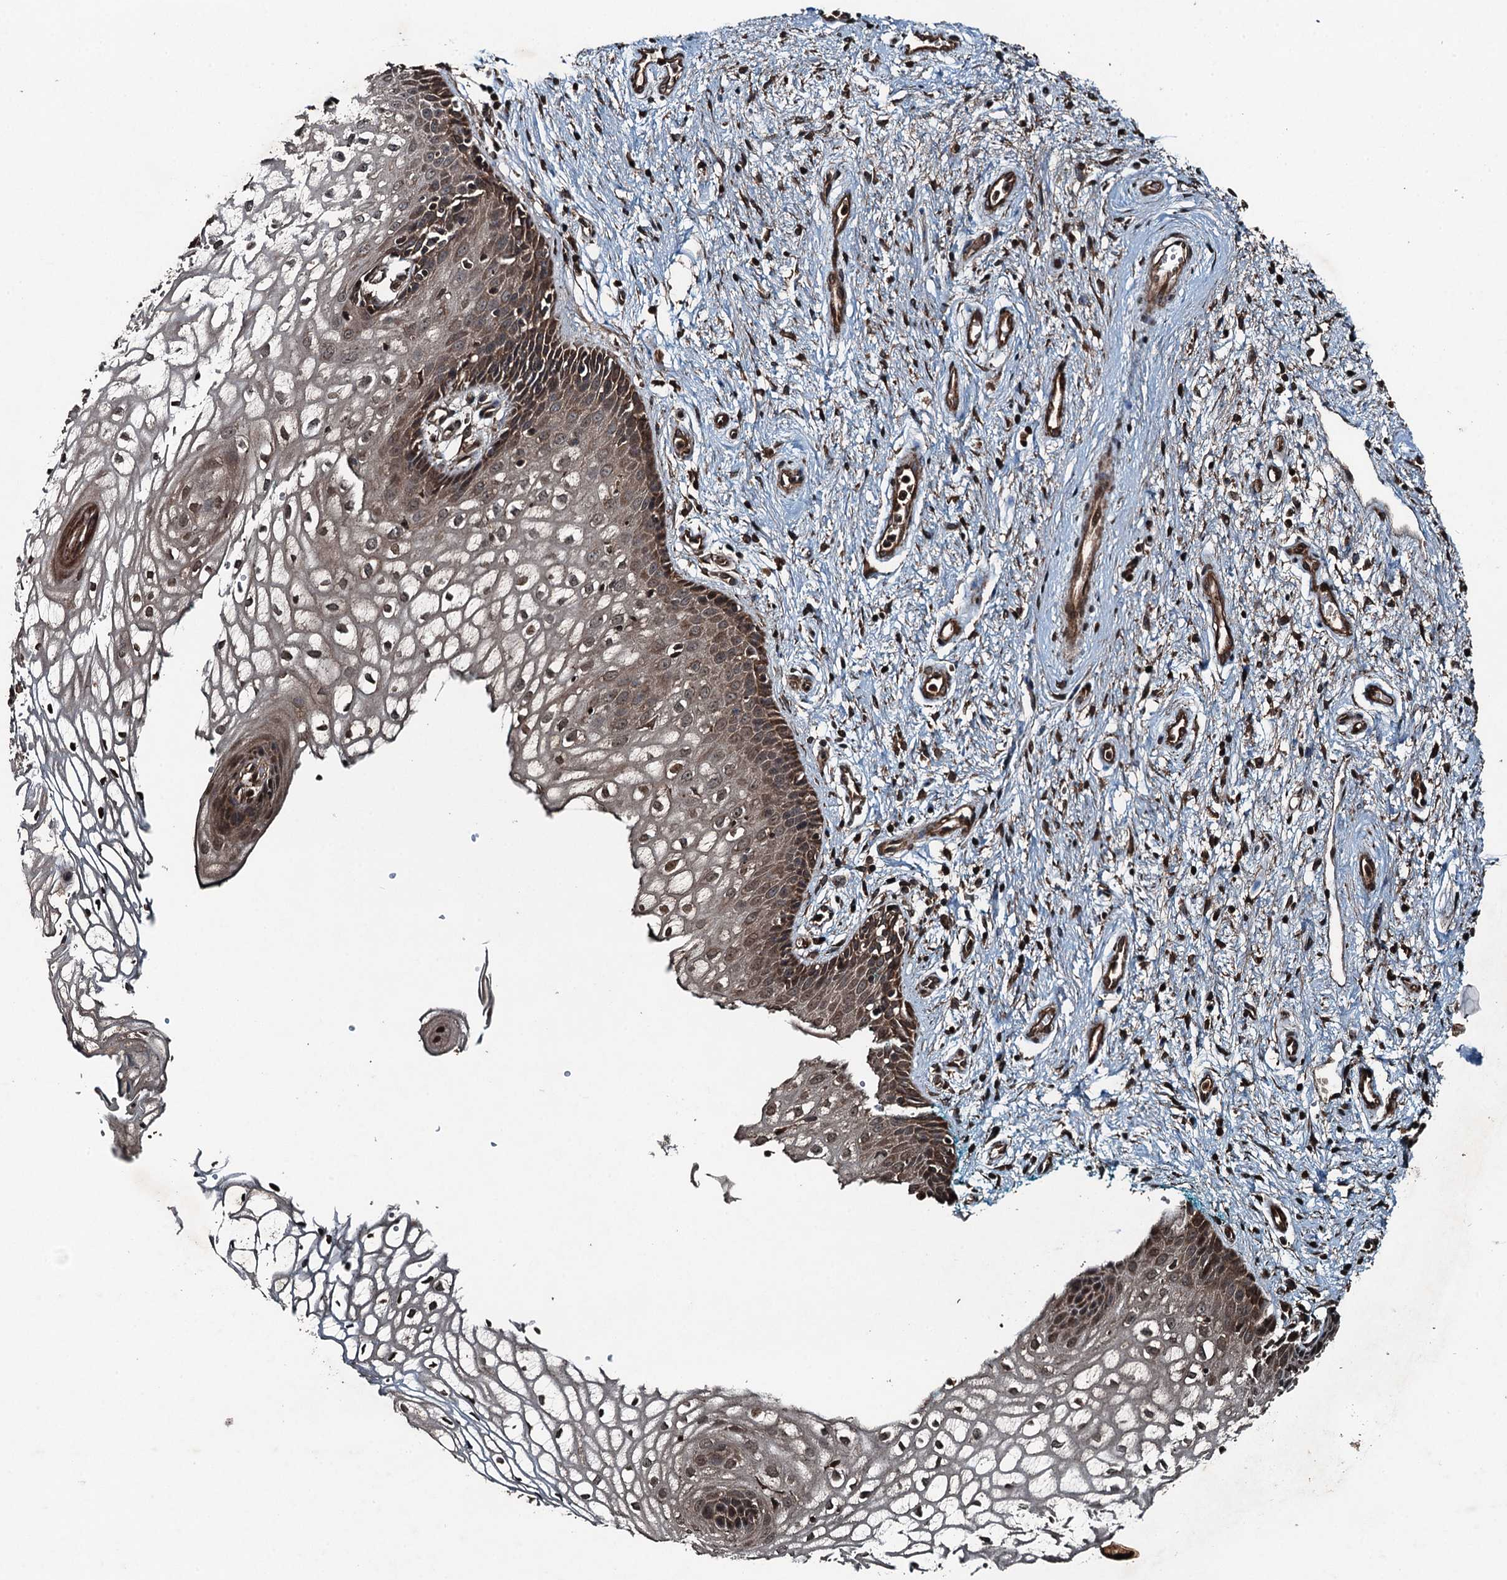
{"staining": {"intensity": "moderate", "quantity": "25%-75%", "location": "cytoplasmic/membranous"}, "tissue": "vagina", "cell_type": "Squamous epithelial cells", "image_type": "normal", "snomed": [{"axis": "morphology", "description": "Normal tissue, NOS"}, {"axis": "topography", "description": "Vagina"}], "caption": "Vagina stained with immunohistochemistry (IHC) shows moderate cytoplasmic/membranous positivity in approximately 25%-75% of squamous epithelial cells.", "gene": "TCTN1", "patient": {"sex": "female", "age": 34}}